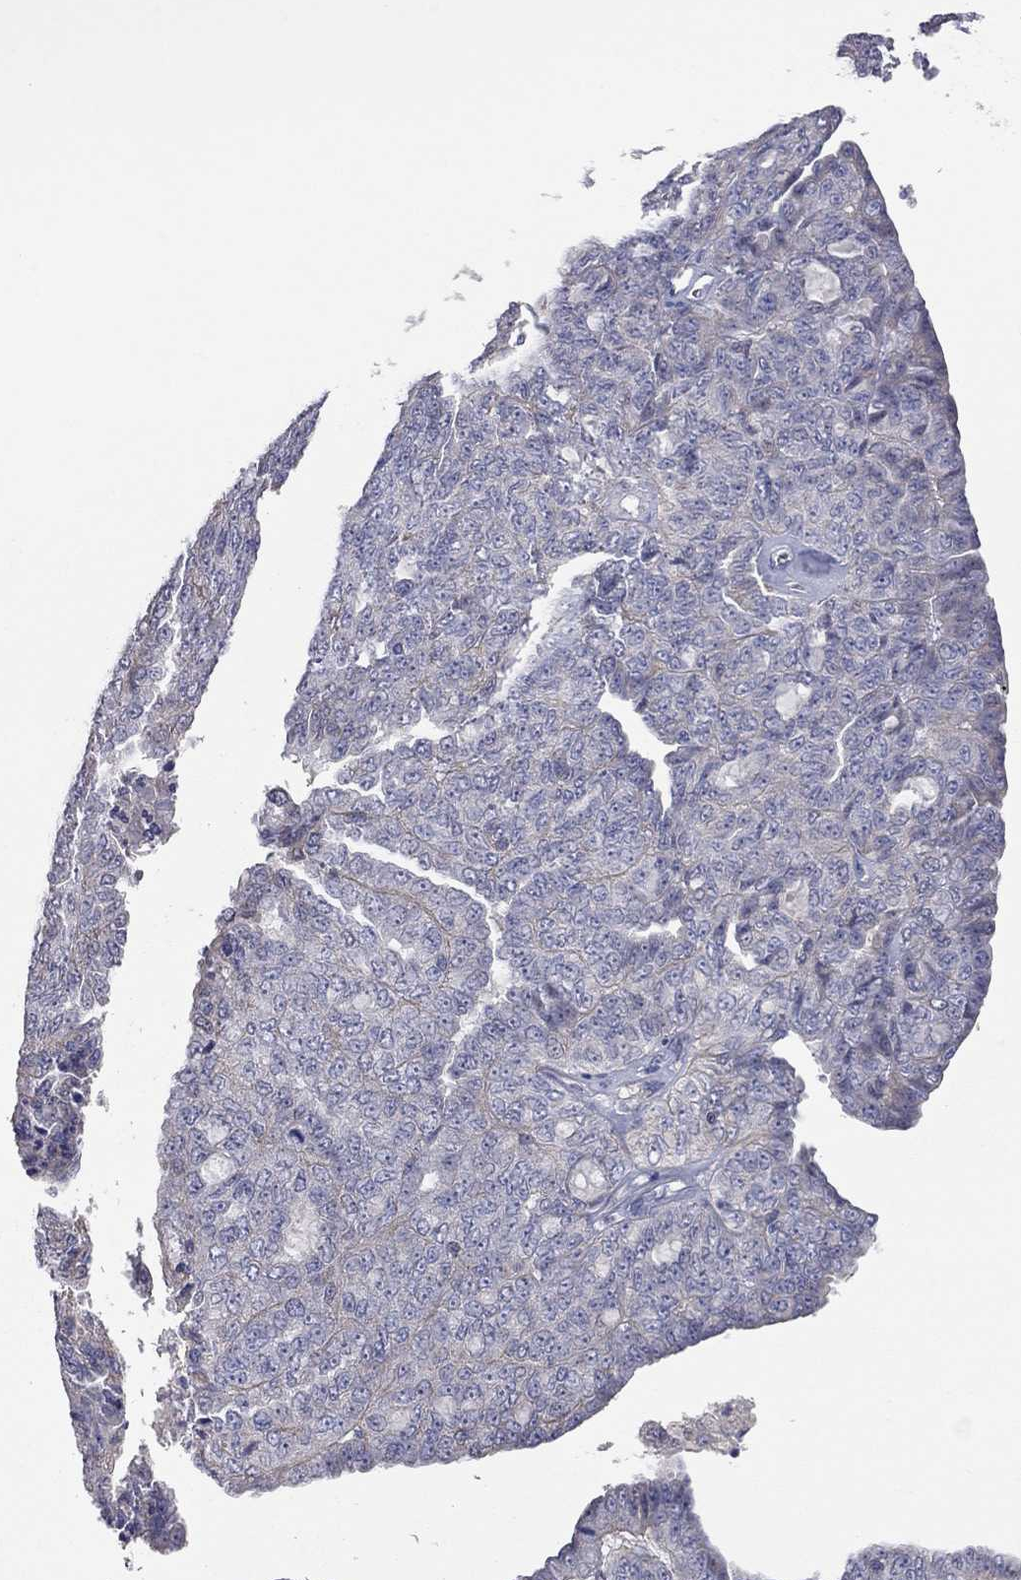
{"staining": {"intensity": "negative", "quantity": "none", "location": "none"}, "tissue": "ovarian cancer", "cell_type": "Tumor cells", "image_type": "cancer", "snomed": [{"axis": "morphology", "description": "Cystadenocarcinoma, serous, NOS"}, {"axis": "topography", "description": "Ovary"}], "caption": "Immunohistochemistry (IHC) histopathology image of ovarian cancer (serous cystadenocarcinoma) stained for a protein (brown), which displays no expression in tumor cells.", "gene": "KCNB1", "patient": {"sex": "female", "age": 71}}